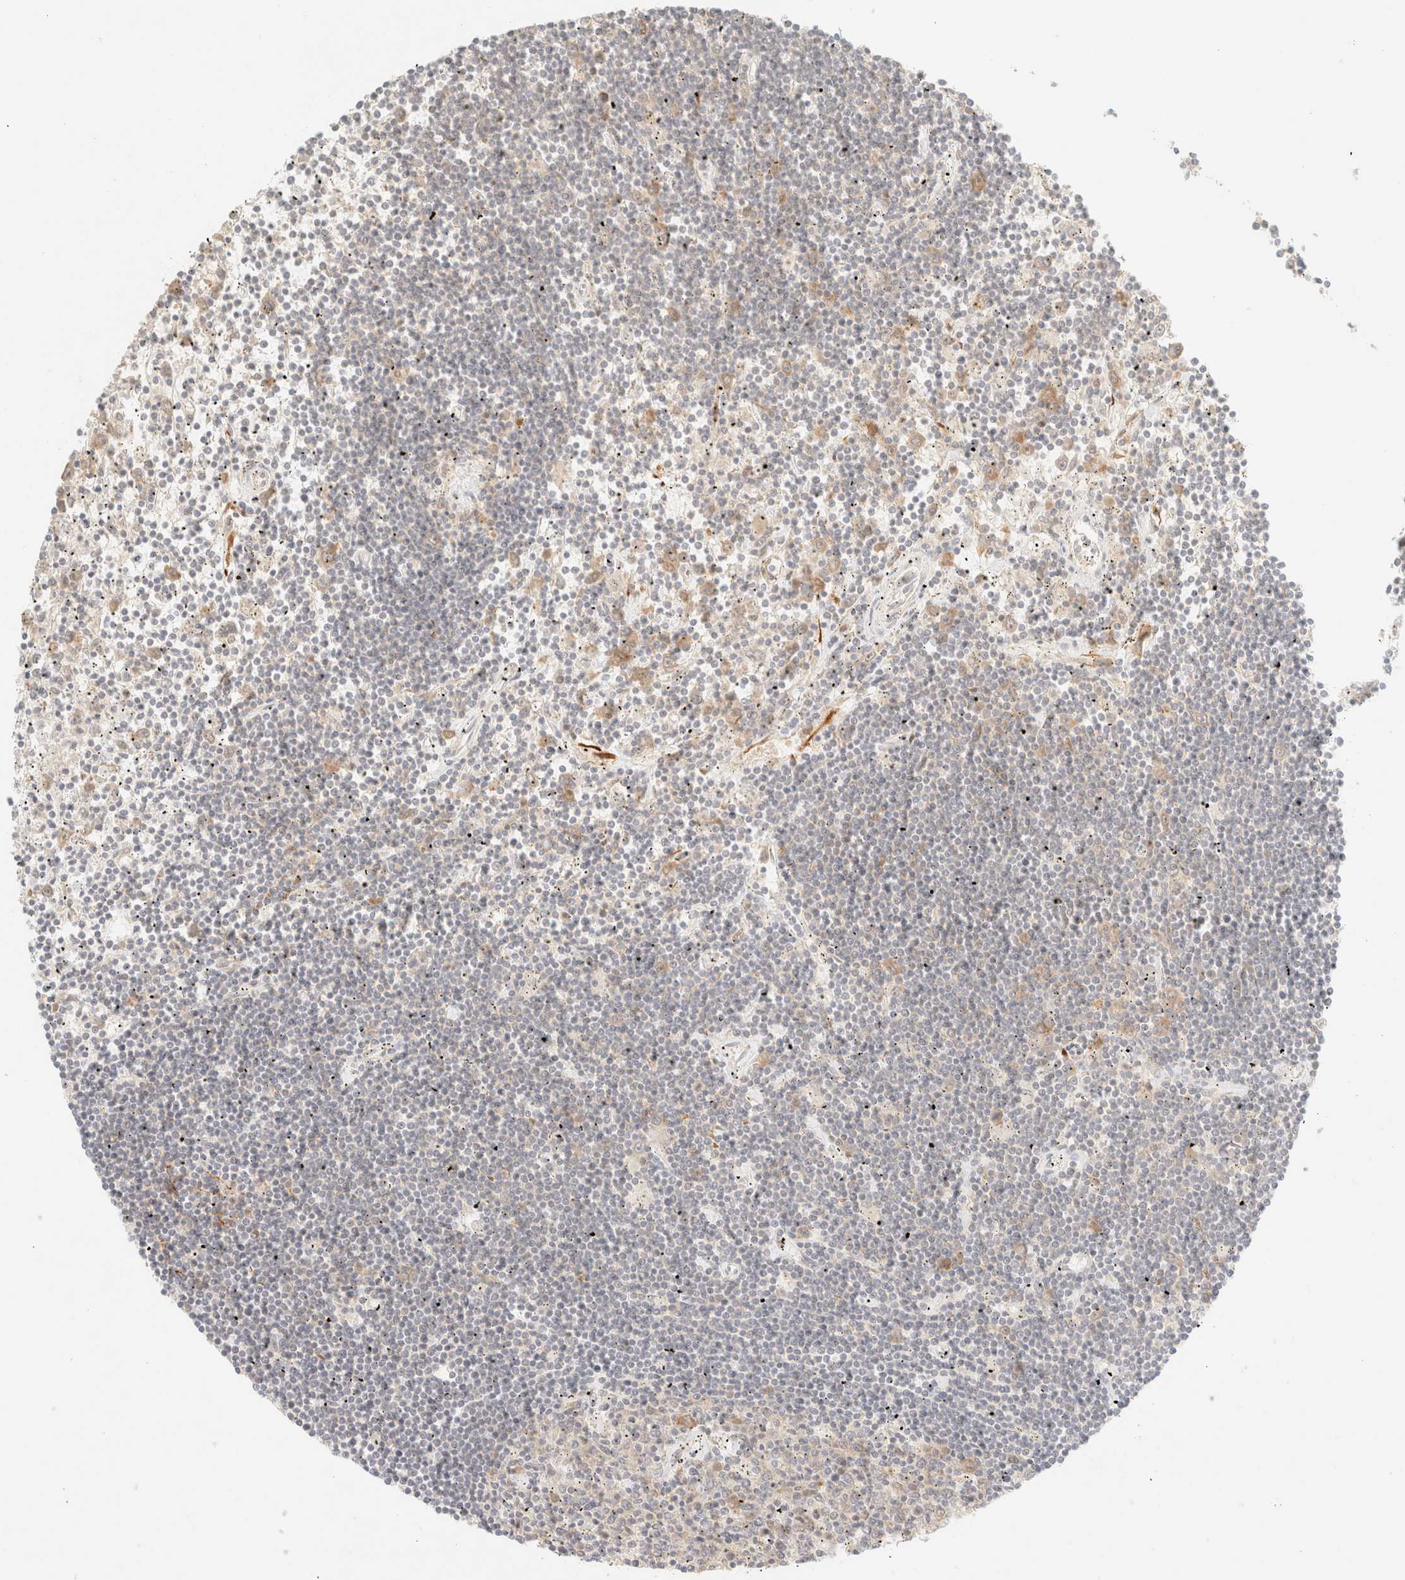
{"staining": {"intensity": "weak", "quantity": "<25%", "location": "cytoplasmic/membranous"}, "tissue": "lymphoma", "cell_type": "Tumor cells", "image_type": "cancer", "snomed": [{"axis": "morphology", "description": "Malignant lymphoma, non-Hodgkin's type, Low grade"}, {"axis": "topography", "description": "Spleen"}], "caption": "High magnification brightfield microscopy of lymphoma stained with DAB (3,3'-diaminobenzidine) (brown) and counterstained with hematoxylin (blue): tumor cells show no significant staining. (Brightfield microscopy of DAB (3,3'-diaminobenzidine) immunohistochemistry (IHC) at high magnification).", "gene": "TSR1", "patient": {"sex": "male", "age": 76}}